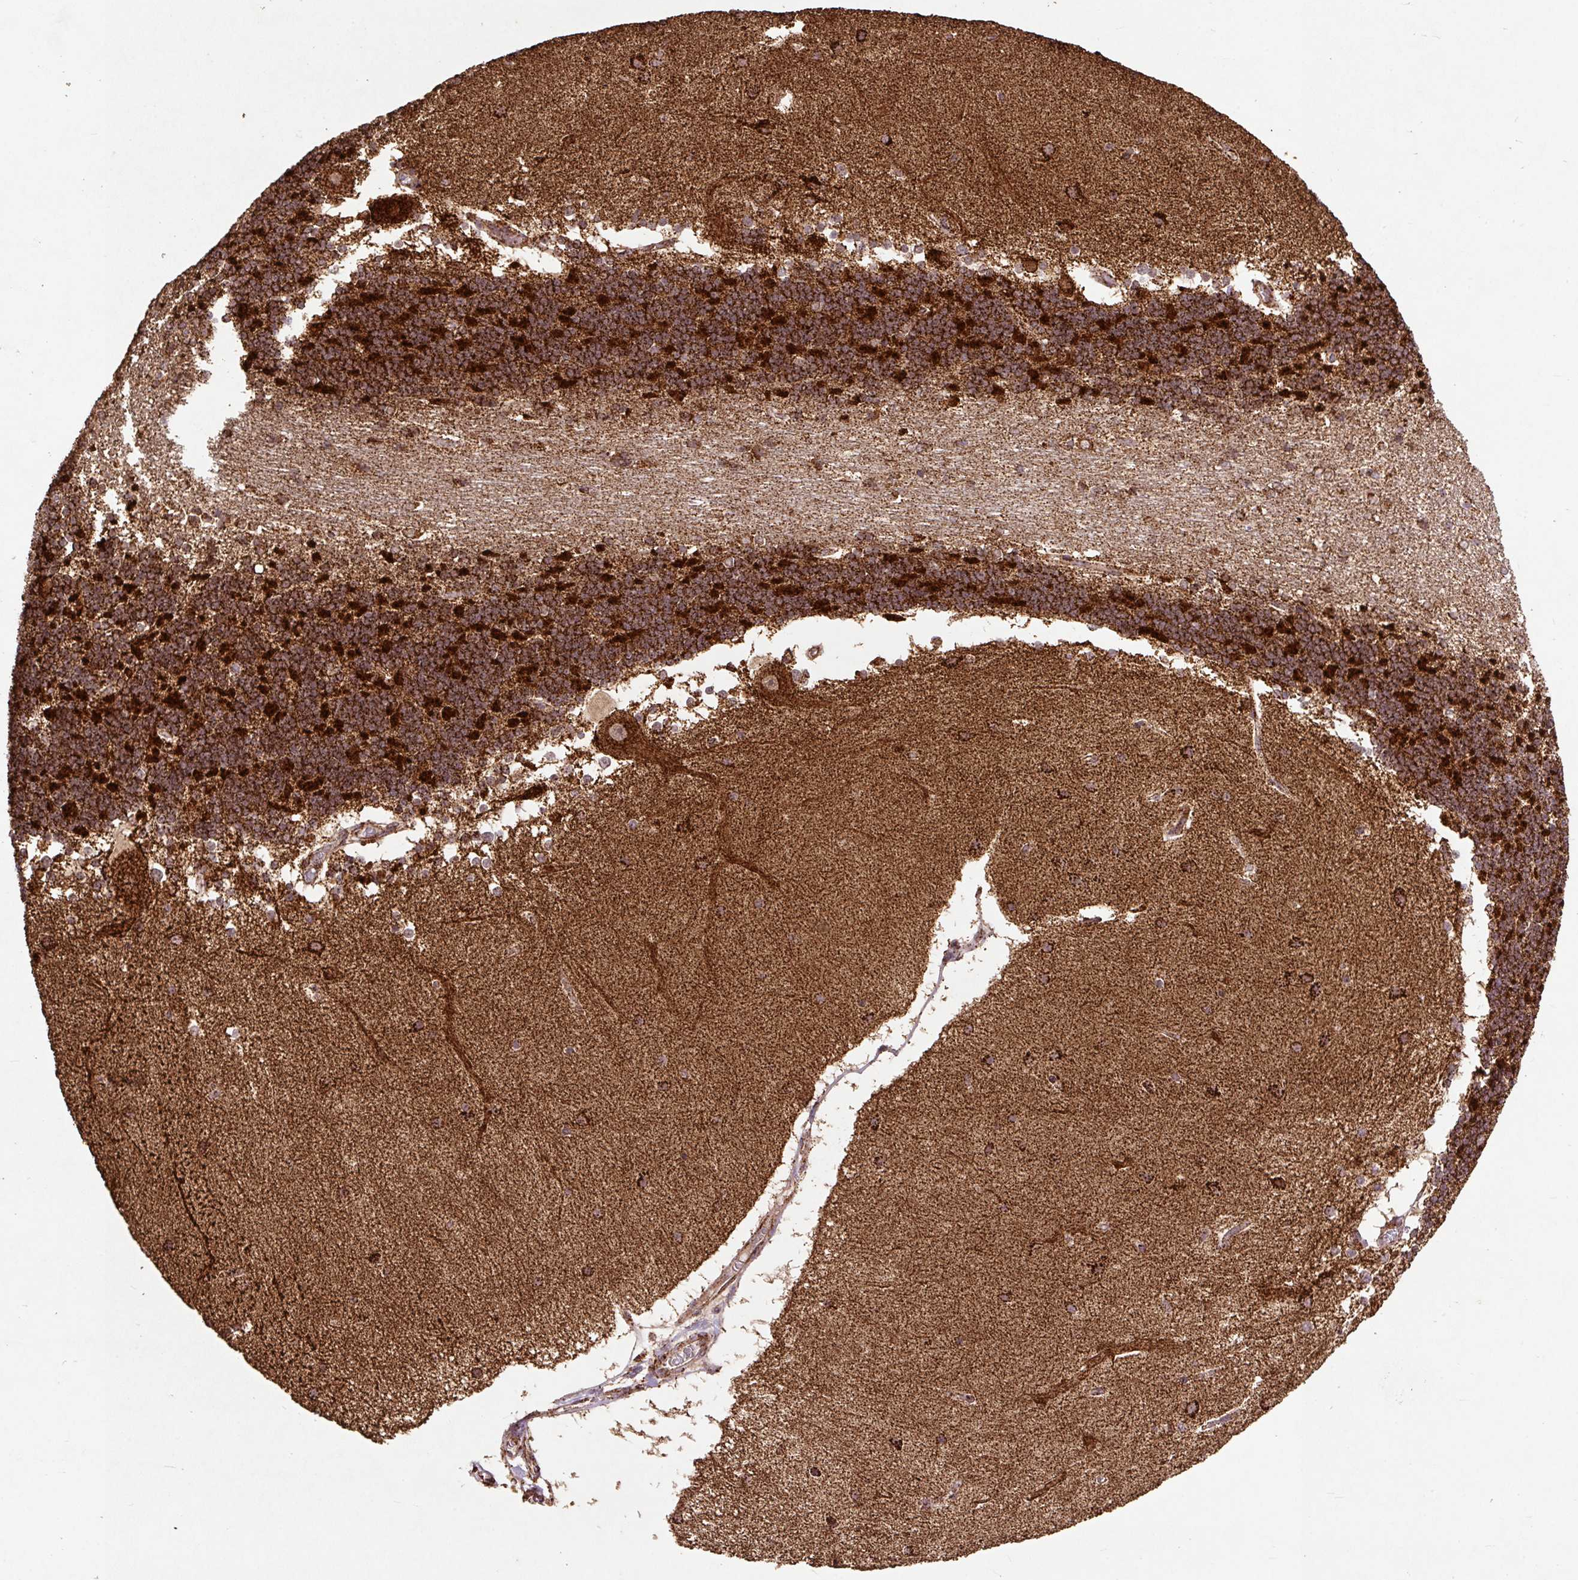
{"staining": {"intensity": "strong", "quantity": "25%-75%", "location": "cytoplasmic/membranous"}, "tissue": "cerebellum", "cell_type": "Cells in granular layer", "image_type": "normal", "snomed": [{"axis": "morphology", "description": "Normal tissue, NOS"}, {"axis": "topography", "description": "Cerebellum"}], "caption": "Immunohistochemical staining of normal human cerebellum demonstrates 25%-75% levels of strong cytoplasmic/membranous protein positivity in approximately 25%-75% of cells in granular layer. (DAB (3,3'-diaminobenzidine) IHC with brightfield microscopy, high magnification).", "gene": "ATP5F1A", "patient": {"sex": "female", "age": 54}}